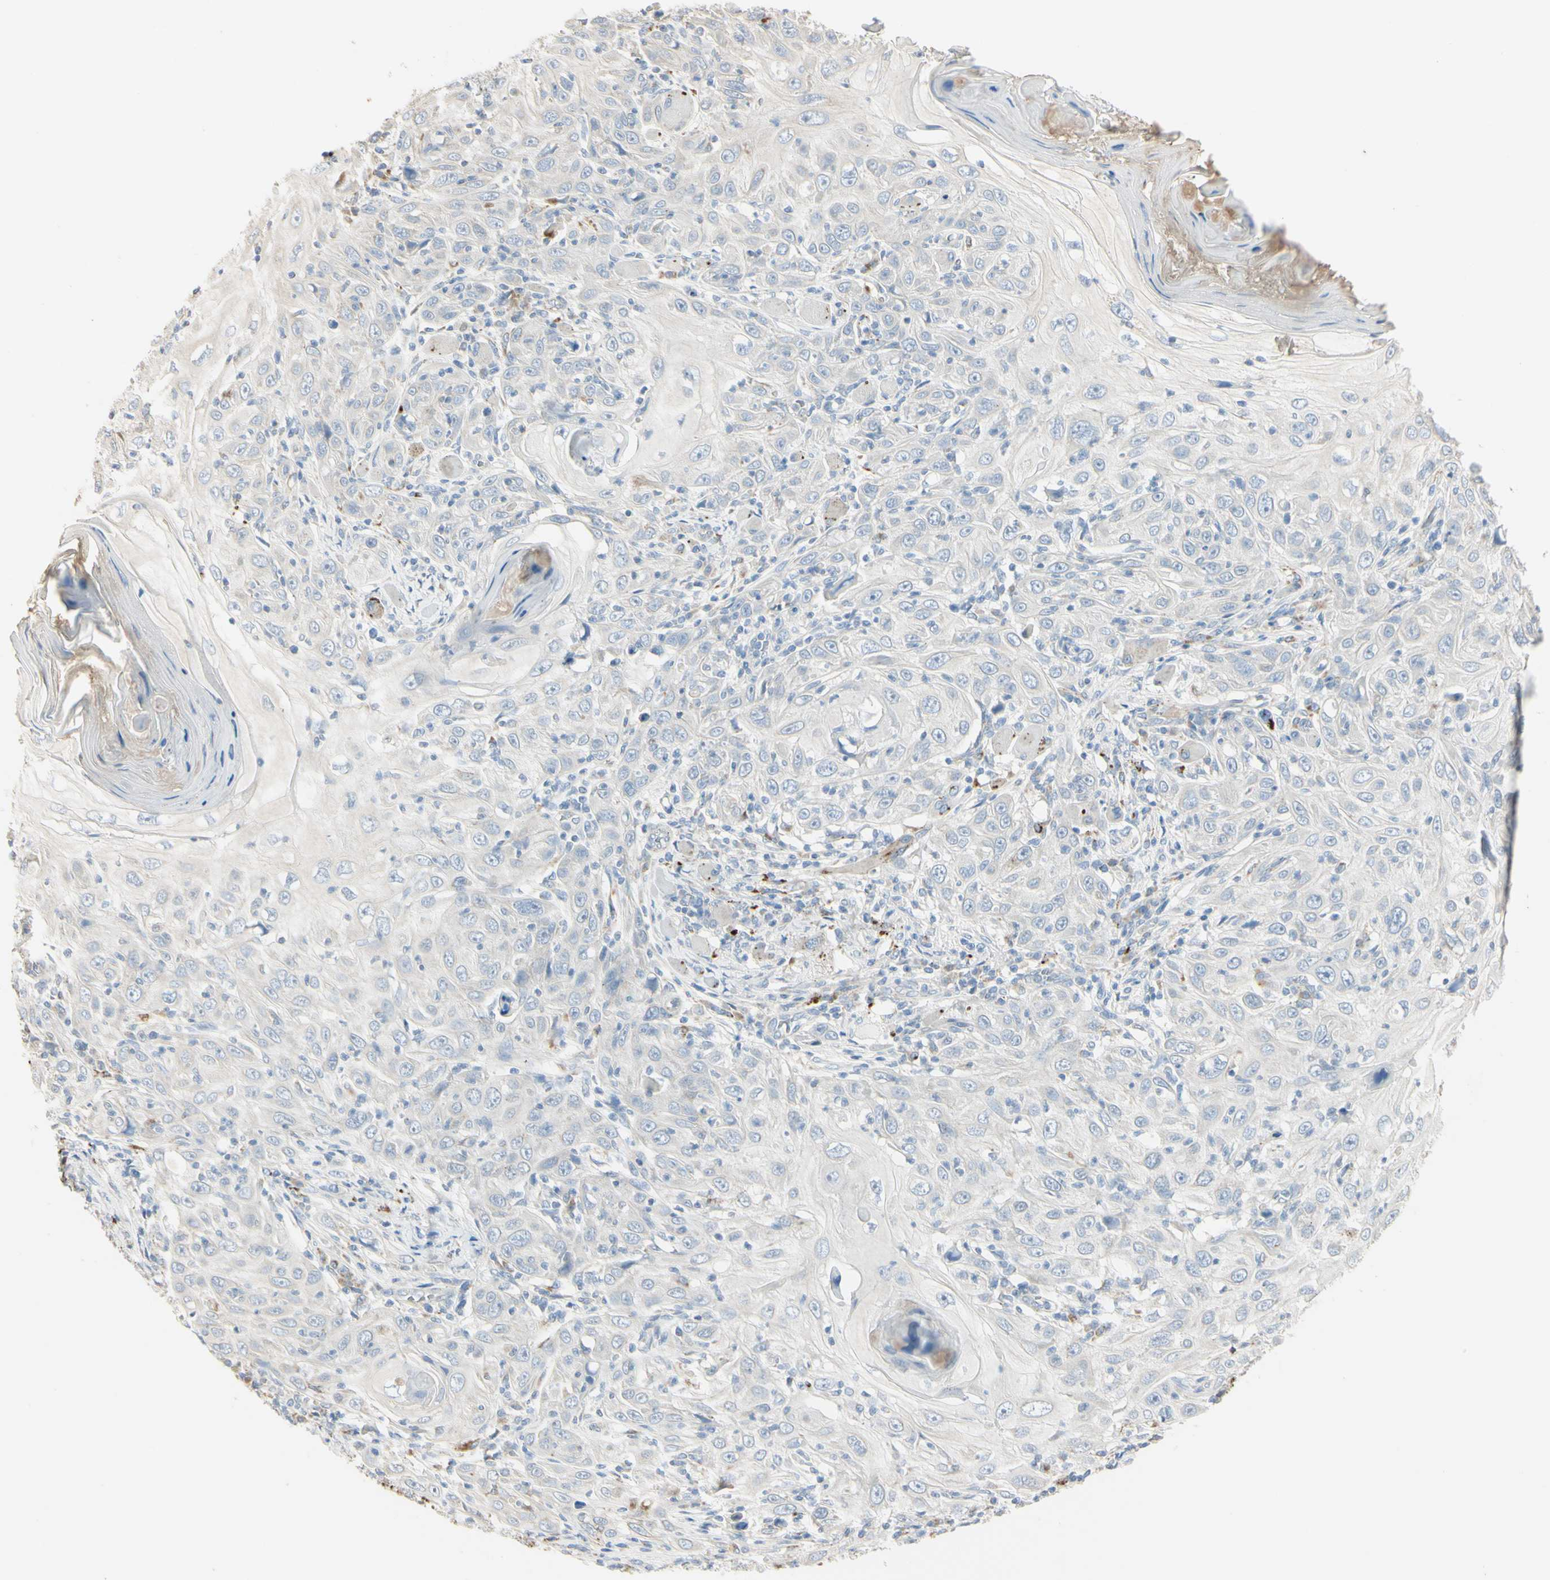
{"staining": {"intensity": "negative", "quantity": "none", "location": "none"}, "tissue": "skin cancer", "cell_type": "Tumor cells", "image_type": "cancer", "snomed": [{"axis": "morphology", "description": "Squamous cell carcinoma, NOS"}, {"axis": "topography", "description": "Skin"}], "caption": "This is a histopathology image of IHC staining of squamous cell carcinoma (skin), which shows no positivity in tumor cells. (DAB (3,3'-diaminobenzidine) immunohistochemistry visualized using brightfield microscopy, high magnification).", "gene": "ANGPTL1", "patient": {"sex": "female", "age": 88}}